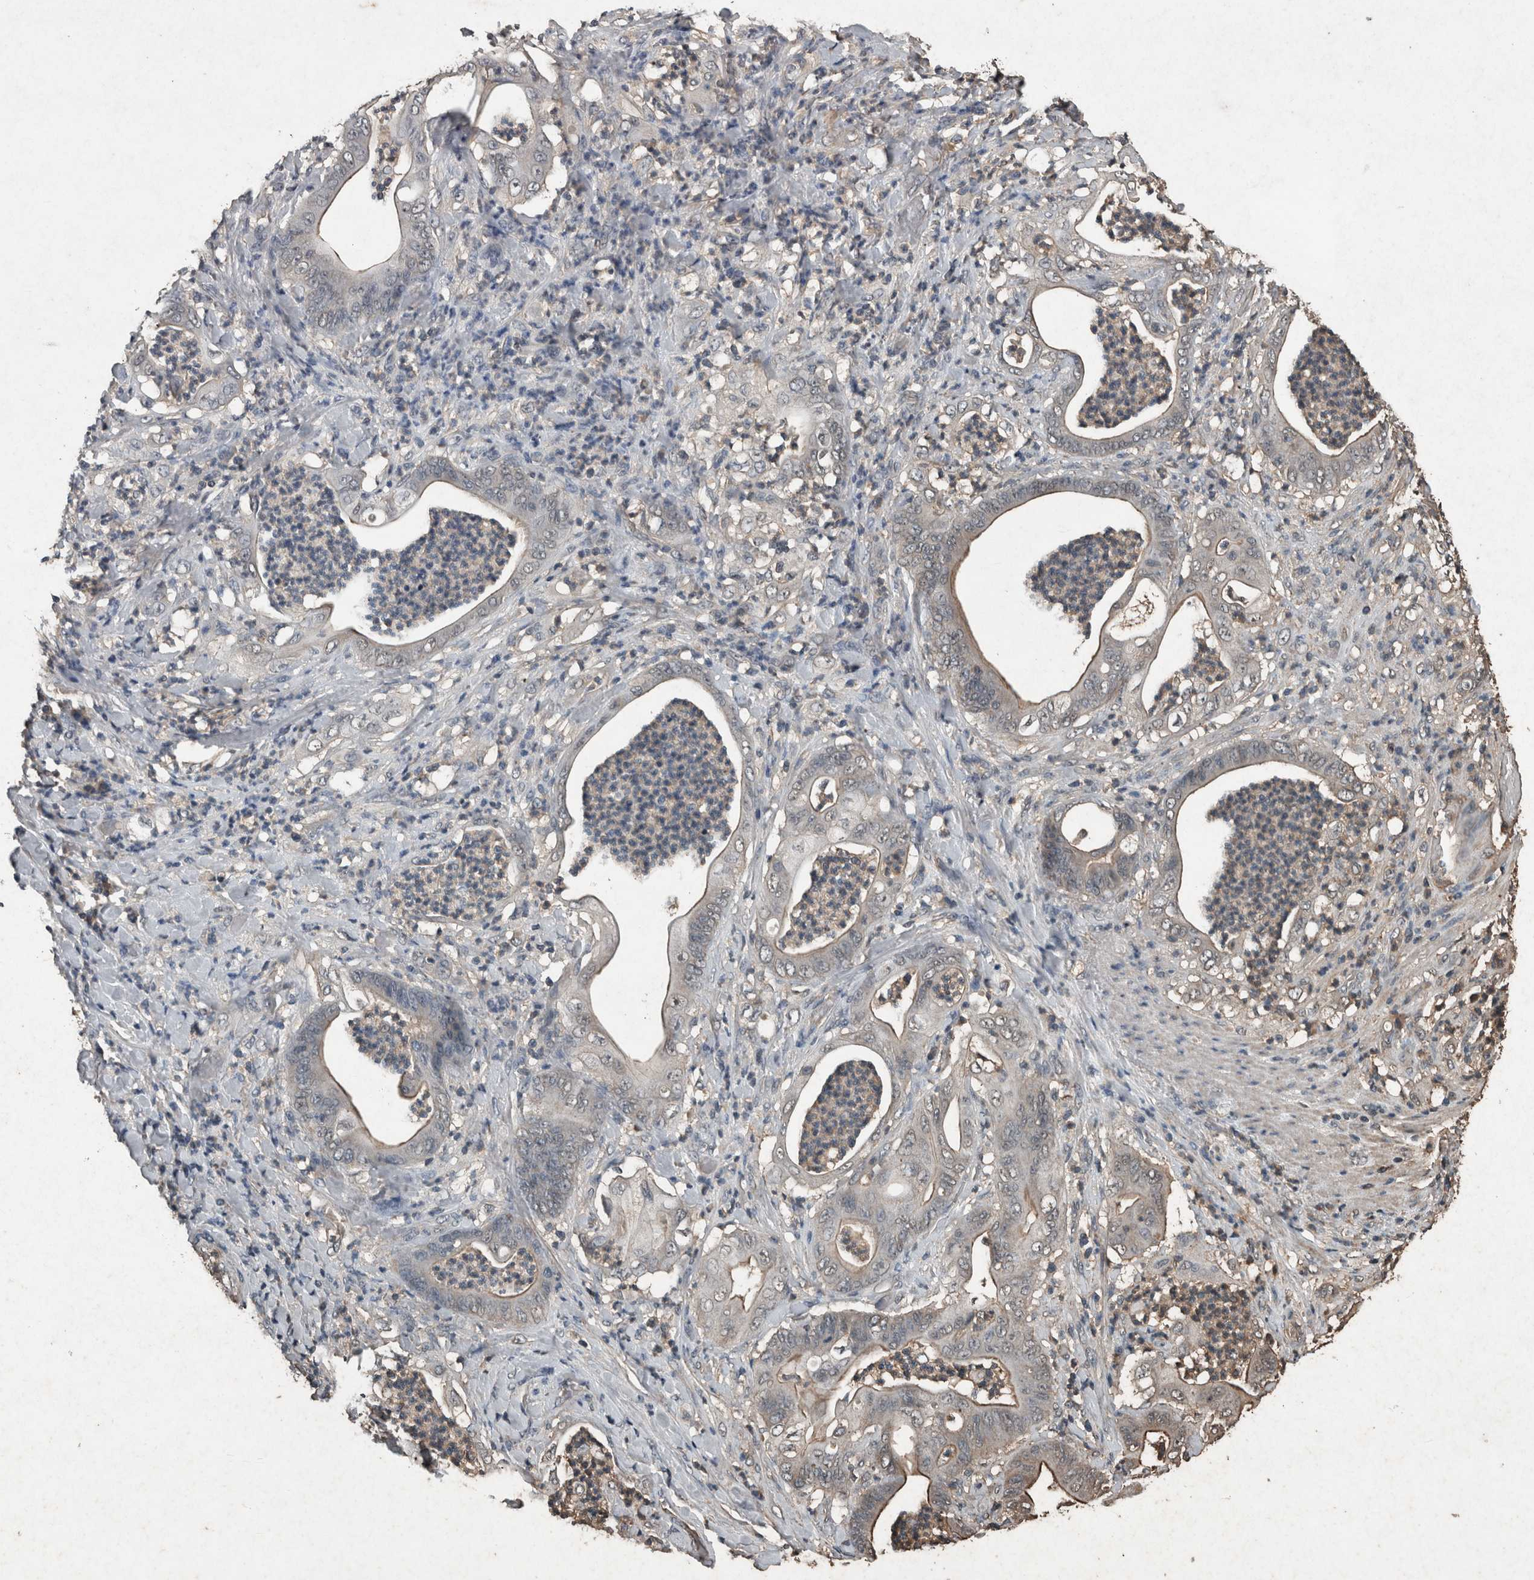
{"staining": {"intensity": "weak", "quantity": "<25%", "location": "cytoplasmic/membranous"}, "tissue": "stomach cancer", "cell_type": "Tumor cells", "image_type": "cancer", "snomed": [{"axis": "morphology", "description": "Adenocarcinoma, NOS"}, {"axis": "topography", "description": "Stomach"}], "caption": "Stomach cancer stained for a protein using immunohistochemistry (IHC) displays no staining tumor cells.", "gene": "FGFRL1", "patient": {"sex": "female", "age": 73}}